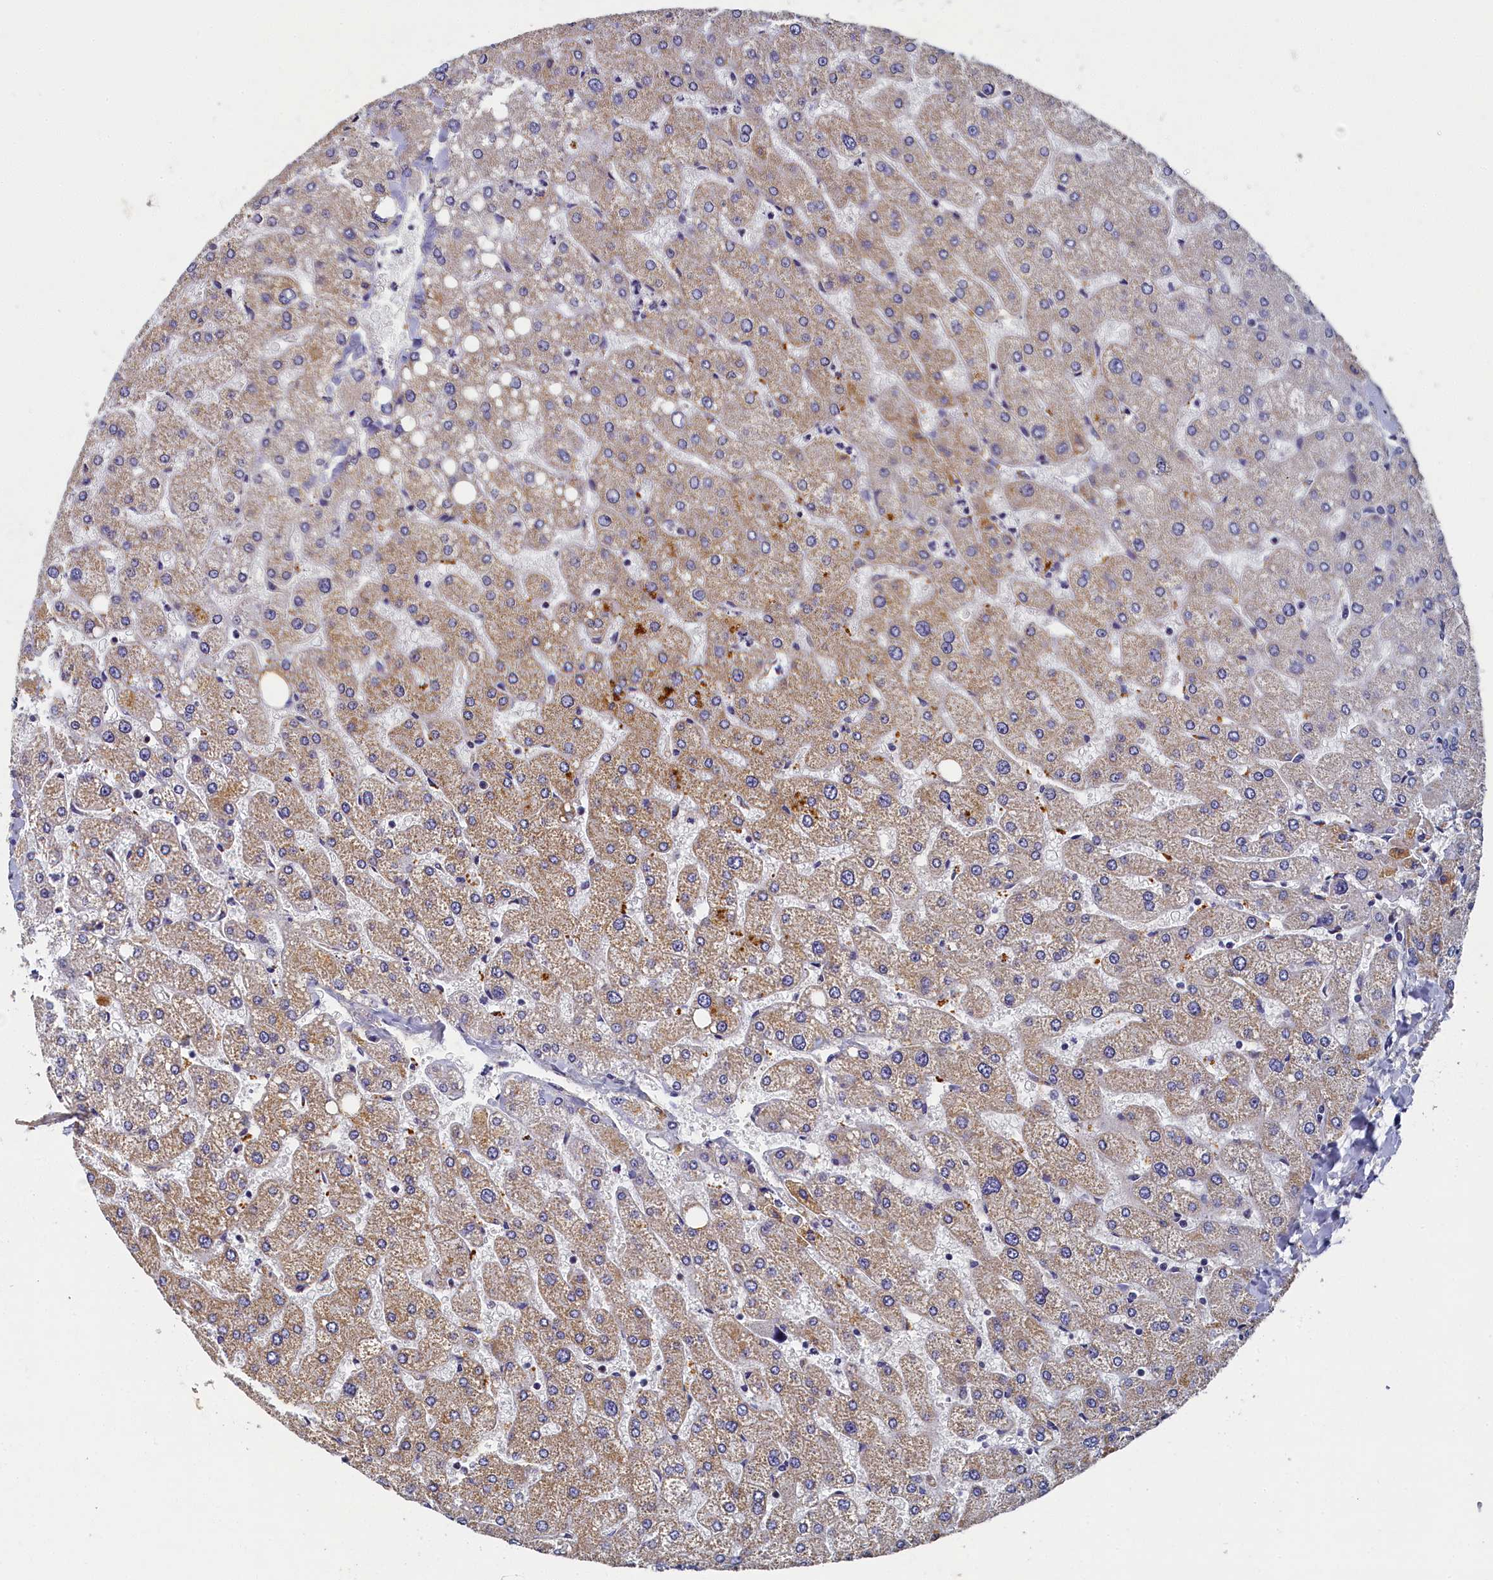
{"staining": {"intensity": "negative", "quantity": "none", "location": "none"}, "tissue": "liver", "cell_type": "Cholangiocytes", "image_type": "normal", "snomed": [{"axis": "morphology", "description": "Normal tissue, NOS"}, {"axis": "topography", "description": "Liver"}], "caption": "Cholangiocytes show no significant staining in unremarkable liver. The staining is performed using DAB (3,3'-diaminobenzidine) brown chromogen with nuclei counter-stained in using hematoxylin.", "gene": "TBCB", "patient": {"sex": "male", "age": 55}}